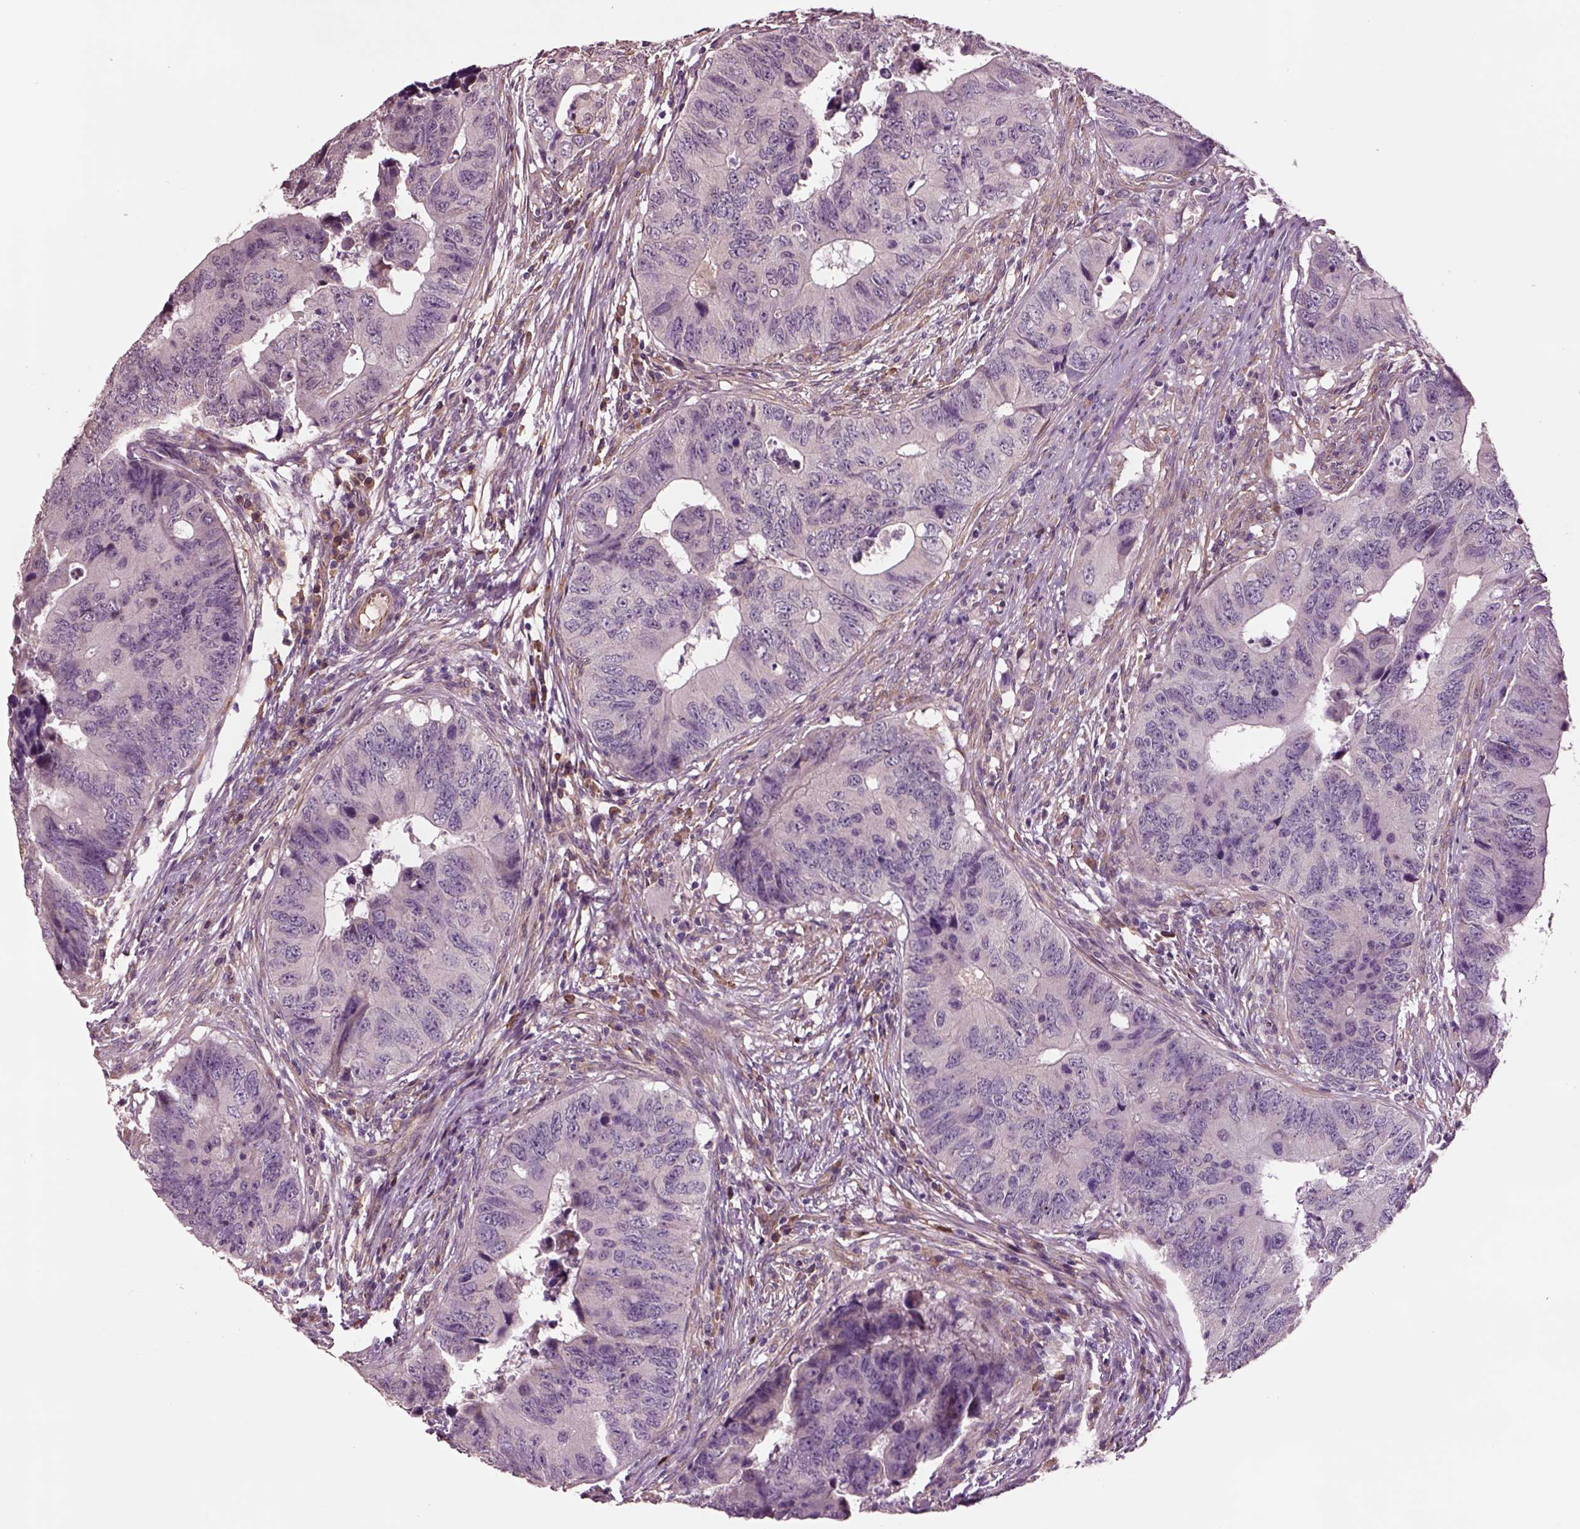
{"staining": {"intensity": "negative", "quantity": "none", "location": "none"}, "tissue": "colorectal cancer", "cell_type": "Tumor cells", "image_type": "cancer", "snomed": [{"axis": "morphology", "description": "Adenocarcinoma, NOS"}, {"axis": "topography", "description": "Colon"}], "caption": "The image shows no significant positivity in tumor cells of colorectal cancer.", "gene": "HTR1B", "patient": {"sex": "female", "age": 82}}